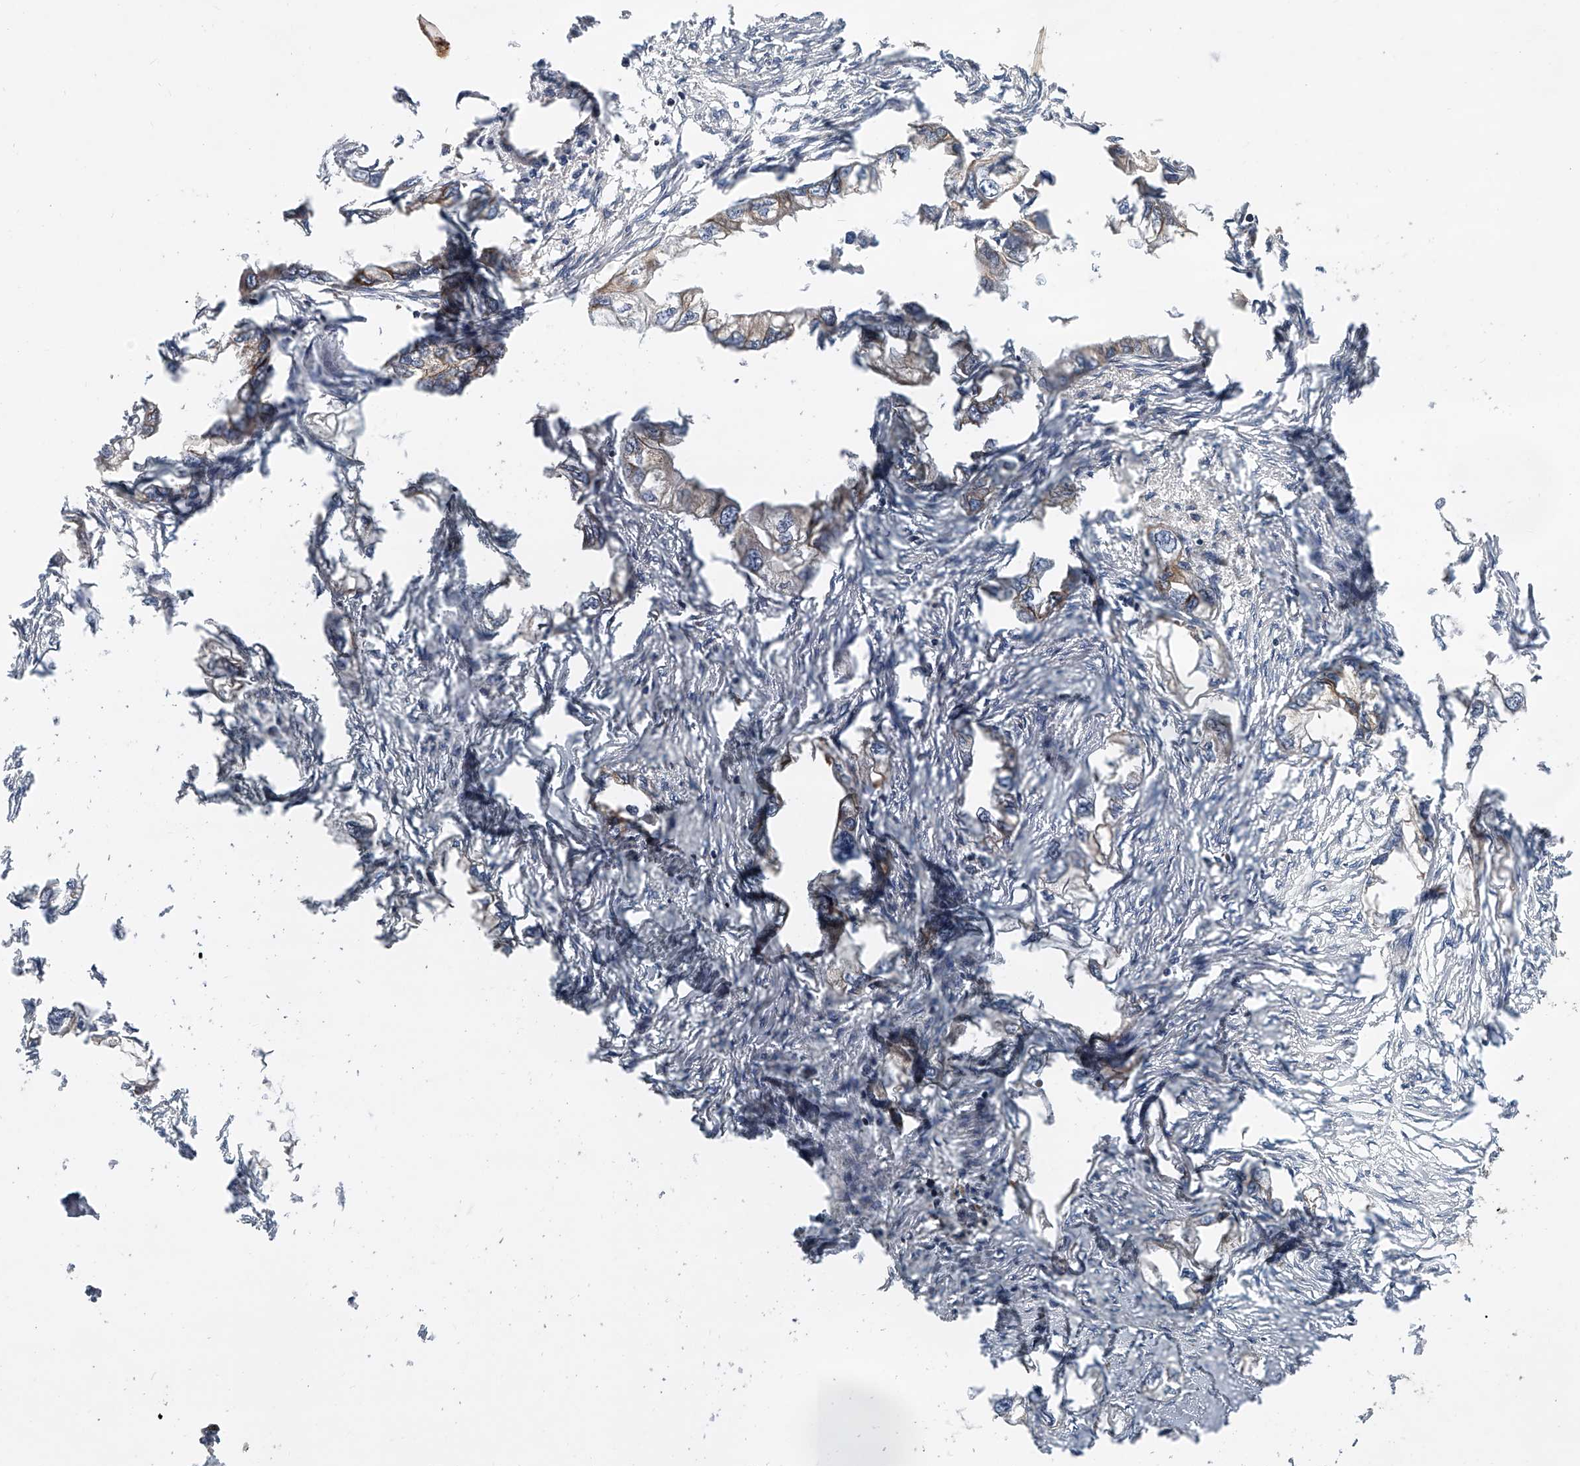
{"staining": {"intensity": "negative", "quantity": "none", "location": "none"}, "tissue": "endometrial cancer", "cell_type": "Tumor cells", "image_type": "cancer", "snomed": [{"axis": "morphology", "description": "Adenocarcinoma, NOS"}, {"axis": "morphology", "description": "Adenocarcinoma, metastatic, NOS"}, {"axis": "topography", "description": "Adipose tissue"}, {"axis": "topography", "description": "Endometrium"}], "caption": "Immunohistochemistry (IHC) of human endometrial metastatic adenocarcinoma reveals no positivity in tumor cells.", "gene": "USP47", "patient": {"sex": "female", "age": 67}}